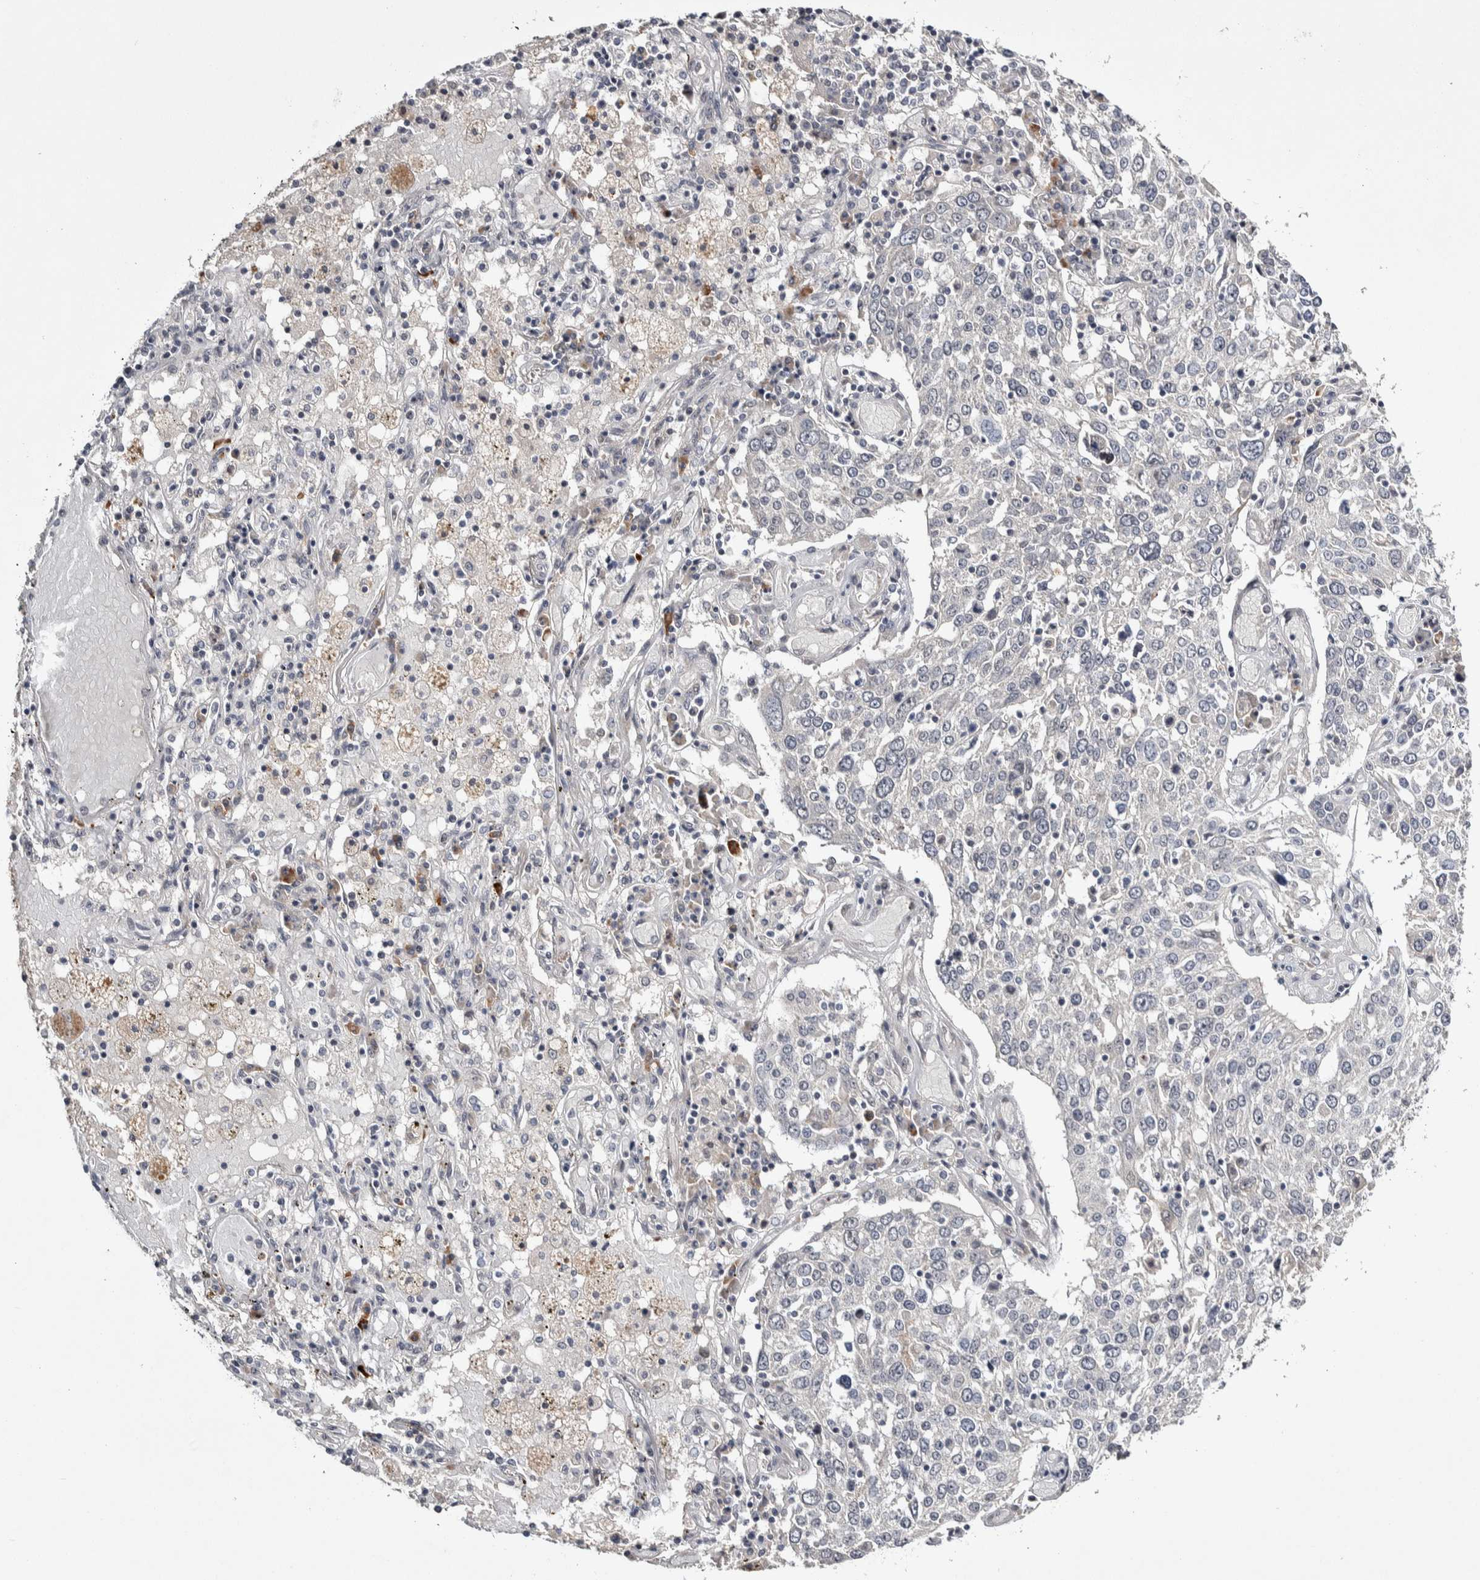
{"staining": {"intensity": "weak", "quantity": "<25%", "location": "nuclear"}, "tissue": "lung cancer", "cell_type": "Tumor cells", "image_type": "cancer", "snomed": [{"axis": "morphology", "description": "Squamous cell carcinoma, NOS"}, {"axis": "topography", "description": "Lung"}], "caption": "Protein analysis of lung cancer reveals no significant expression in tumor cells.", "gene": "ASPN", "patient": {"sex": "male", "age": 65}}